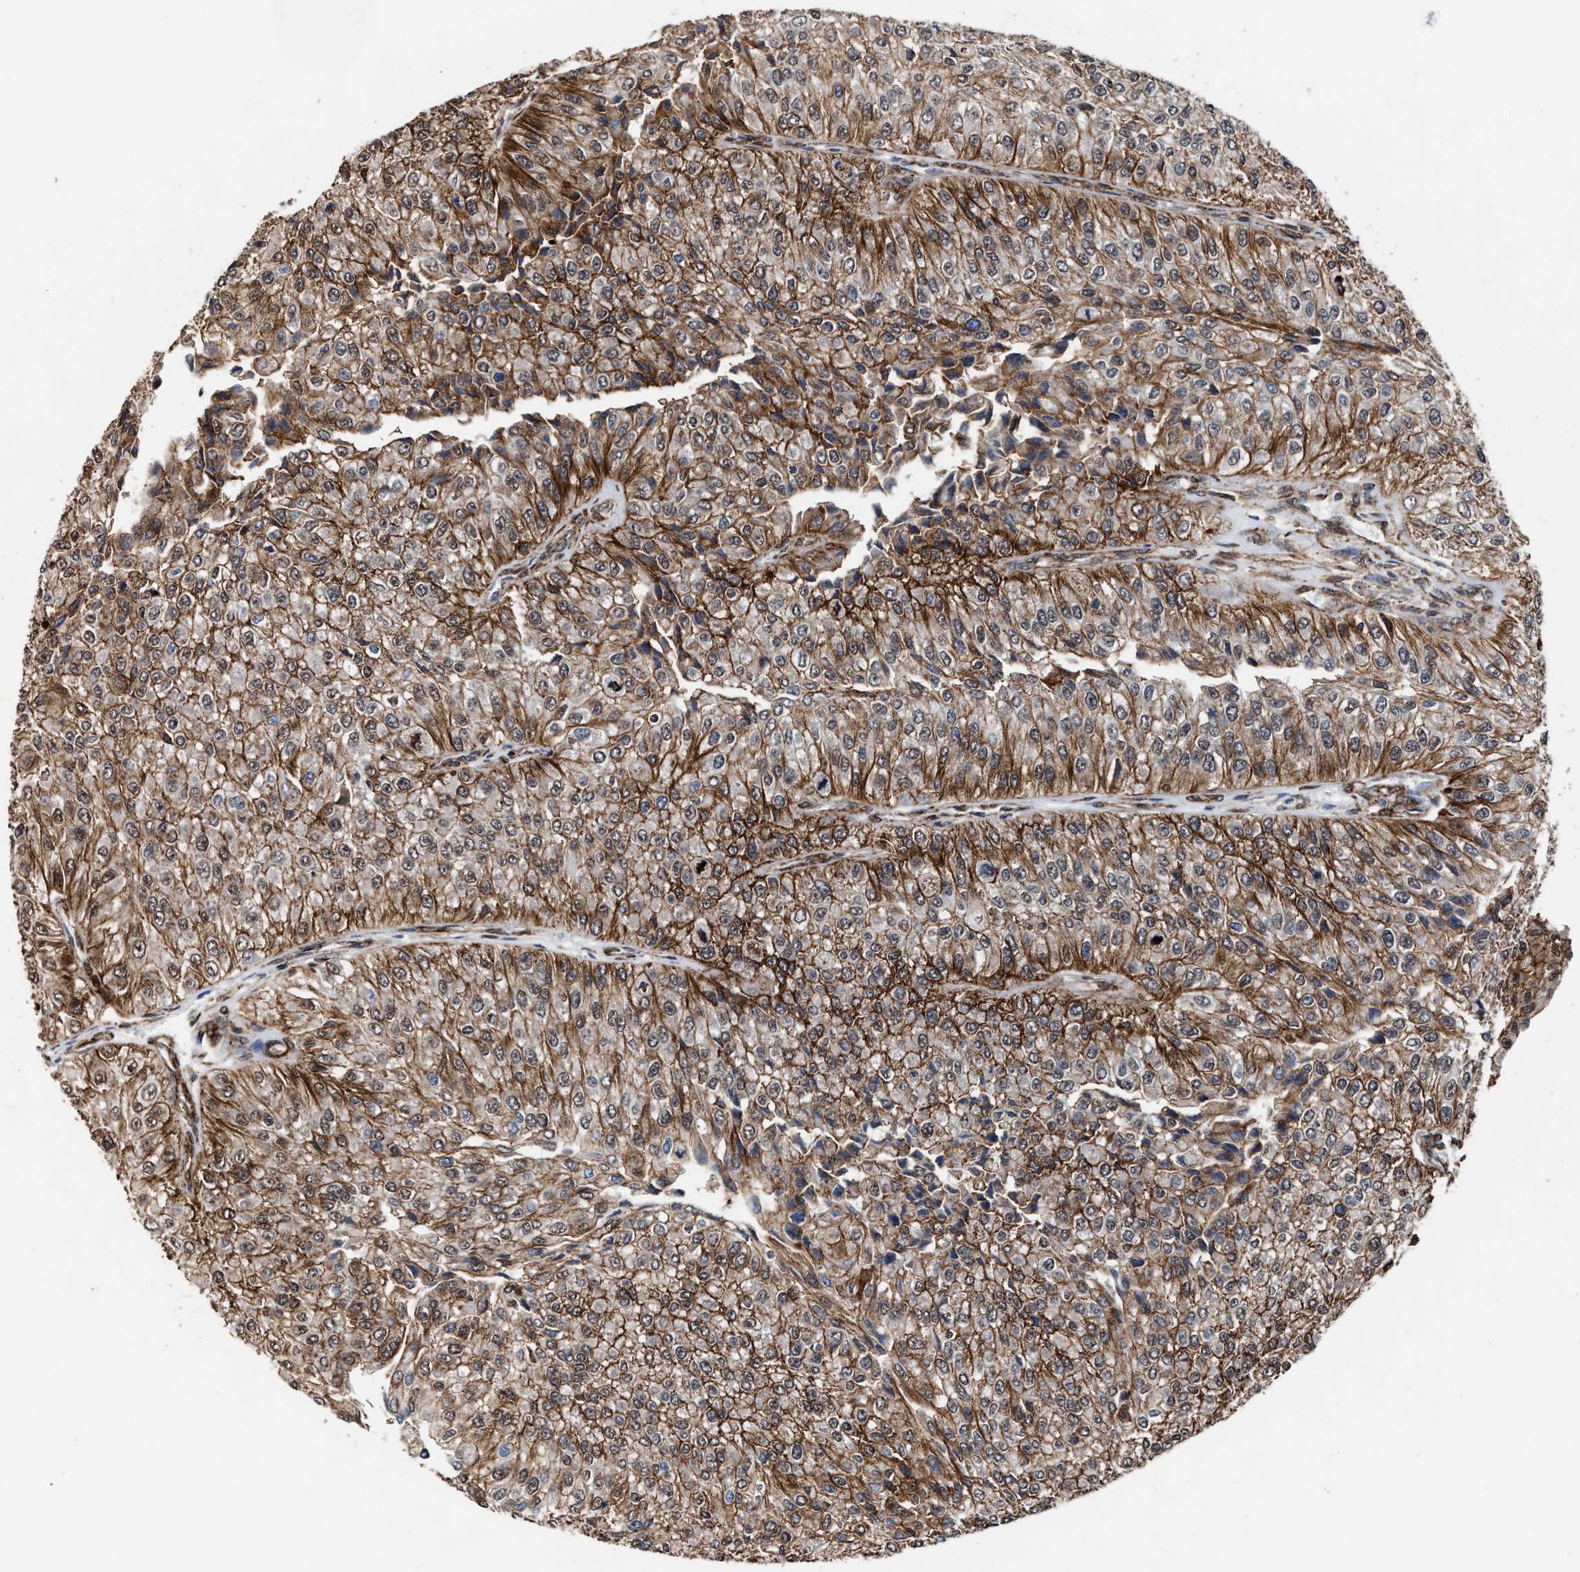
{"staining": {"intensity": "moderate", "quantity": ">75%", "location": "cytoplasmic/membranous"}, "tissue": "urothelial cancer", "cell_type": "Tumor cells", "image_type": "cancer", "snomed": [{"axis": "morphology", "description": "Urothelial carcinoma, High grade"}, {"axis": "topography", "description": "Kidney"}, {"axis": "topography", "description": "Urinary bladder"}], "caption": "Moderate cytoplasmic/membranous expression for a protein is identified in about >75% of tumor cells of urothelial carcinoma (high-grade) using IHC.", "gene": "SEPTIN2", "patient": {"sex": "male", "age": 77}}